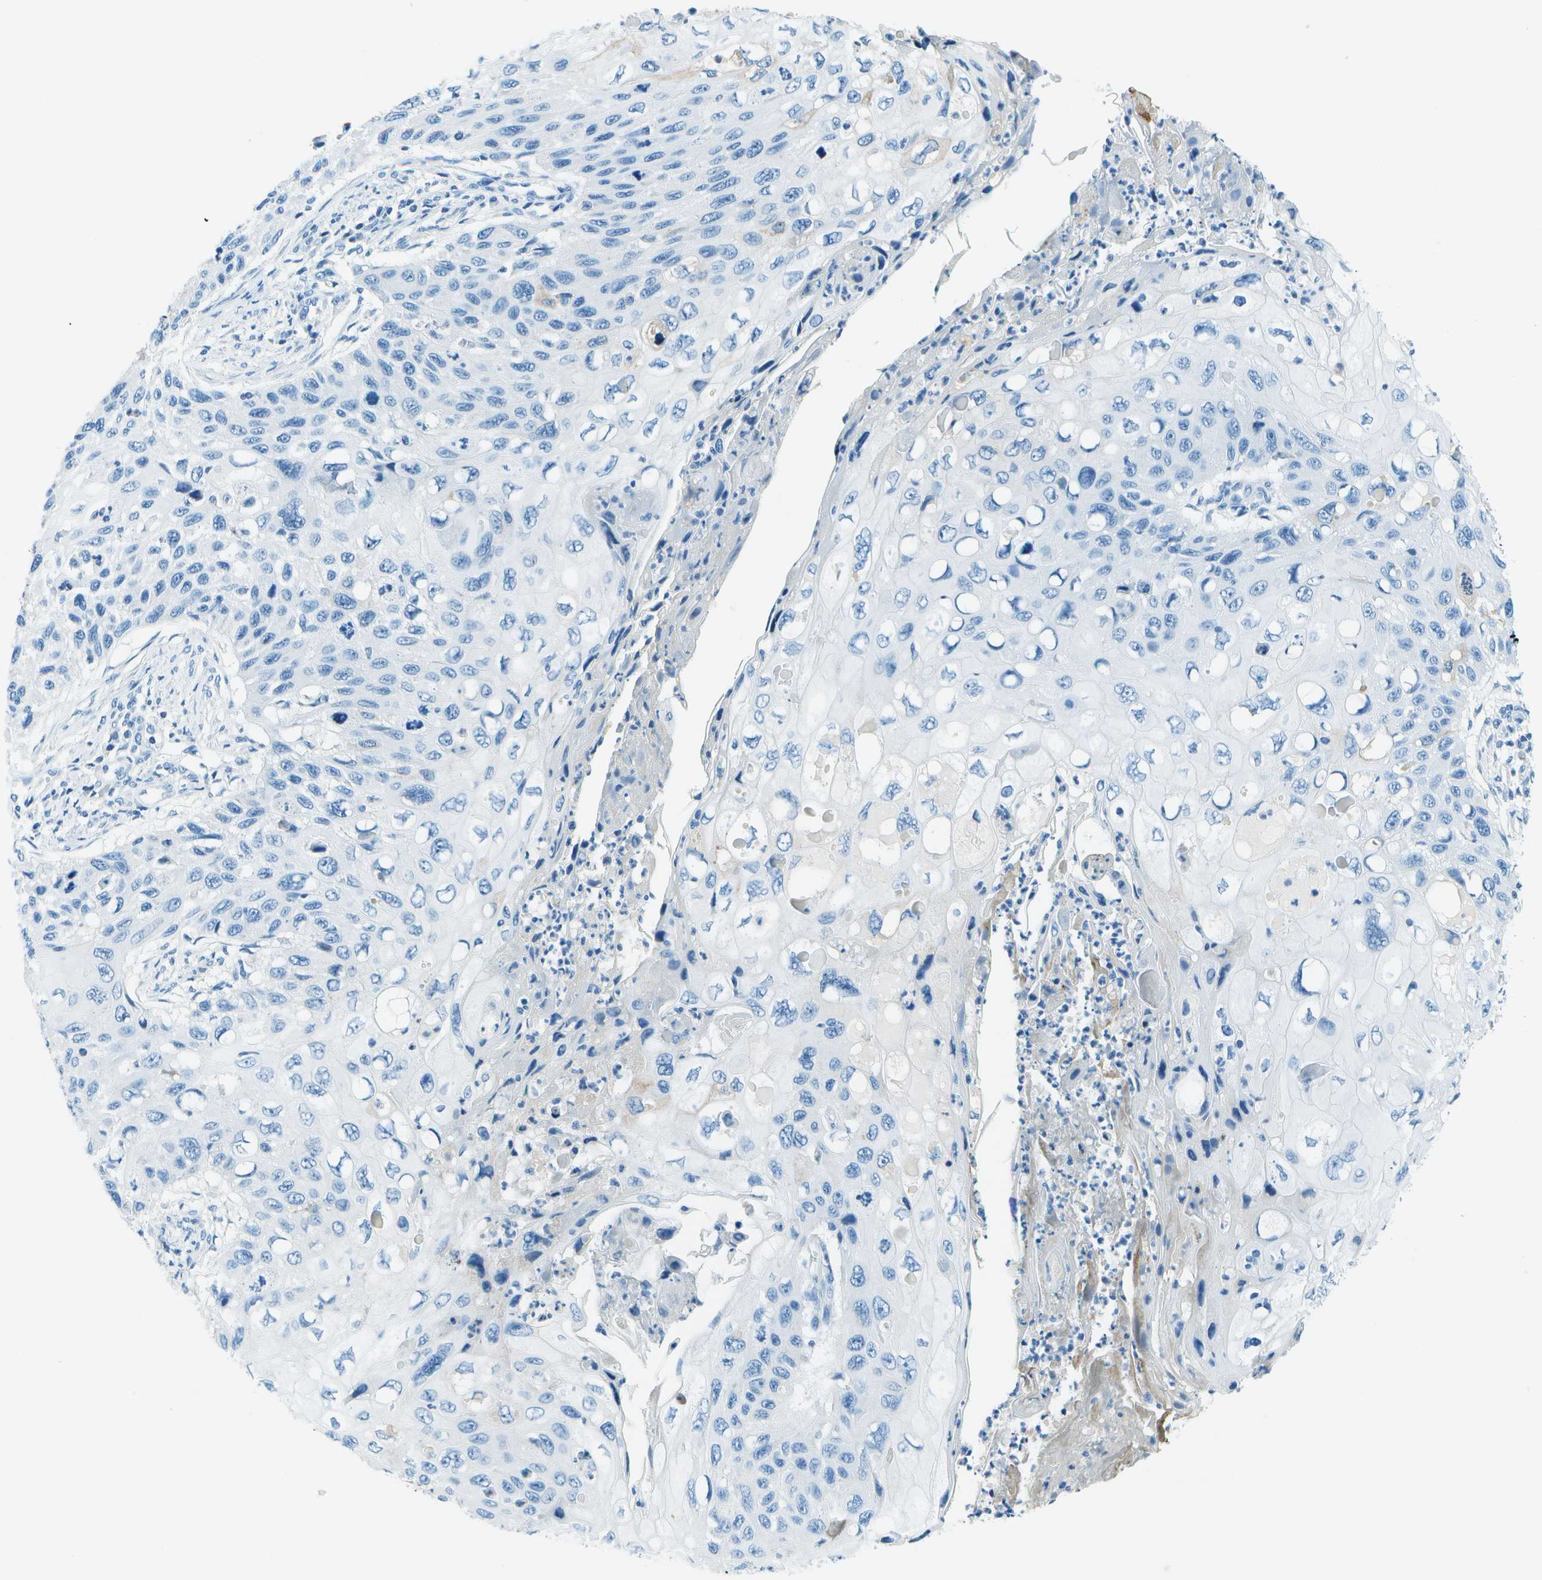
{"staining": {"intensity": "negative", "quantity": "none", "location": "none"}, "tissue": "cervical cancer", "cell_type": "Tumor cells", "image_type": "cancer", "snomed": [{"axis": "morphology", "description": "Squamous cell carcinoma, NOS"}, {"axis": "topography", "description": "Cervix"}], "caption": "IHC image of neoplastic tissue: cervical cancer stained with DAB (3,3'-diaminobenzidine) displays no significant protein positivity in tumor cells. (Brightfield microscopy of DAB immunohistochemistry (IHC) at high magnification).", "gene": "SLC16A10", "patient": {"sex": "female", "age": 70}}